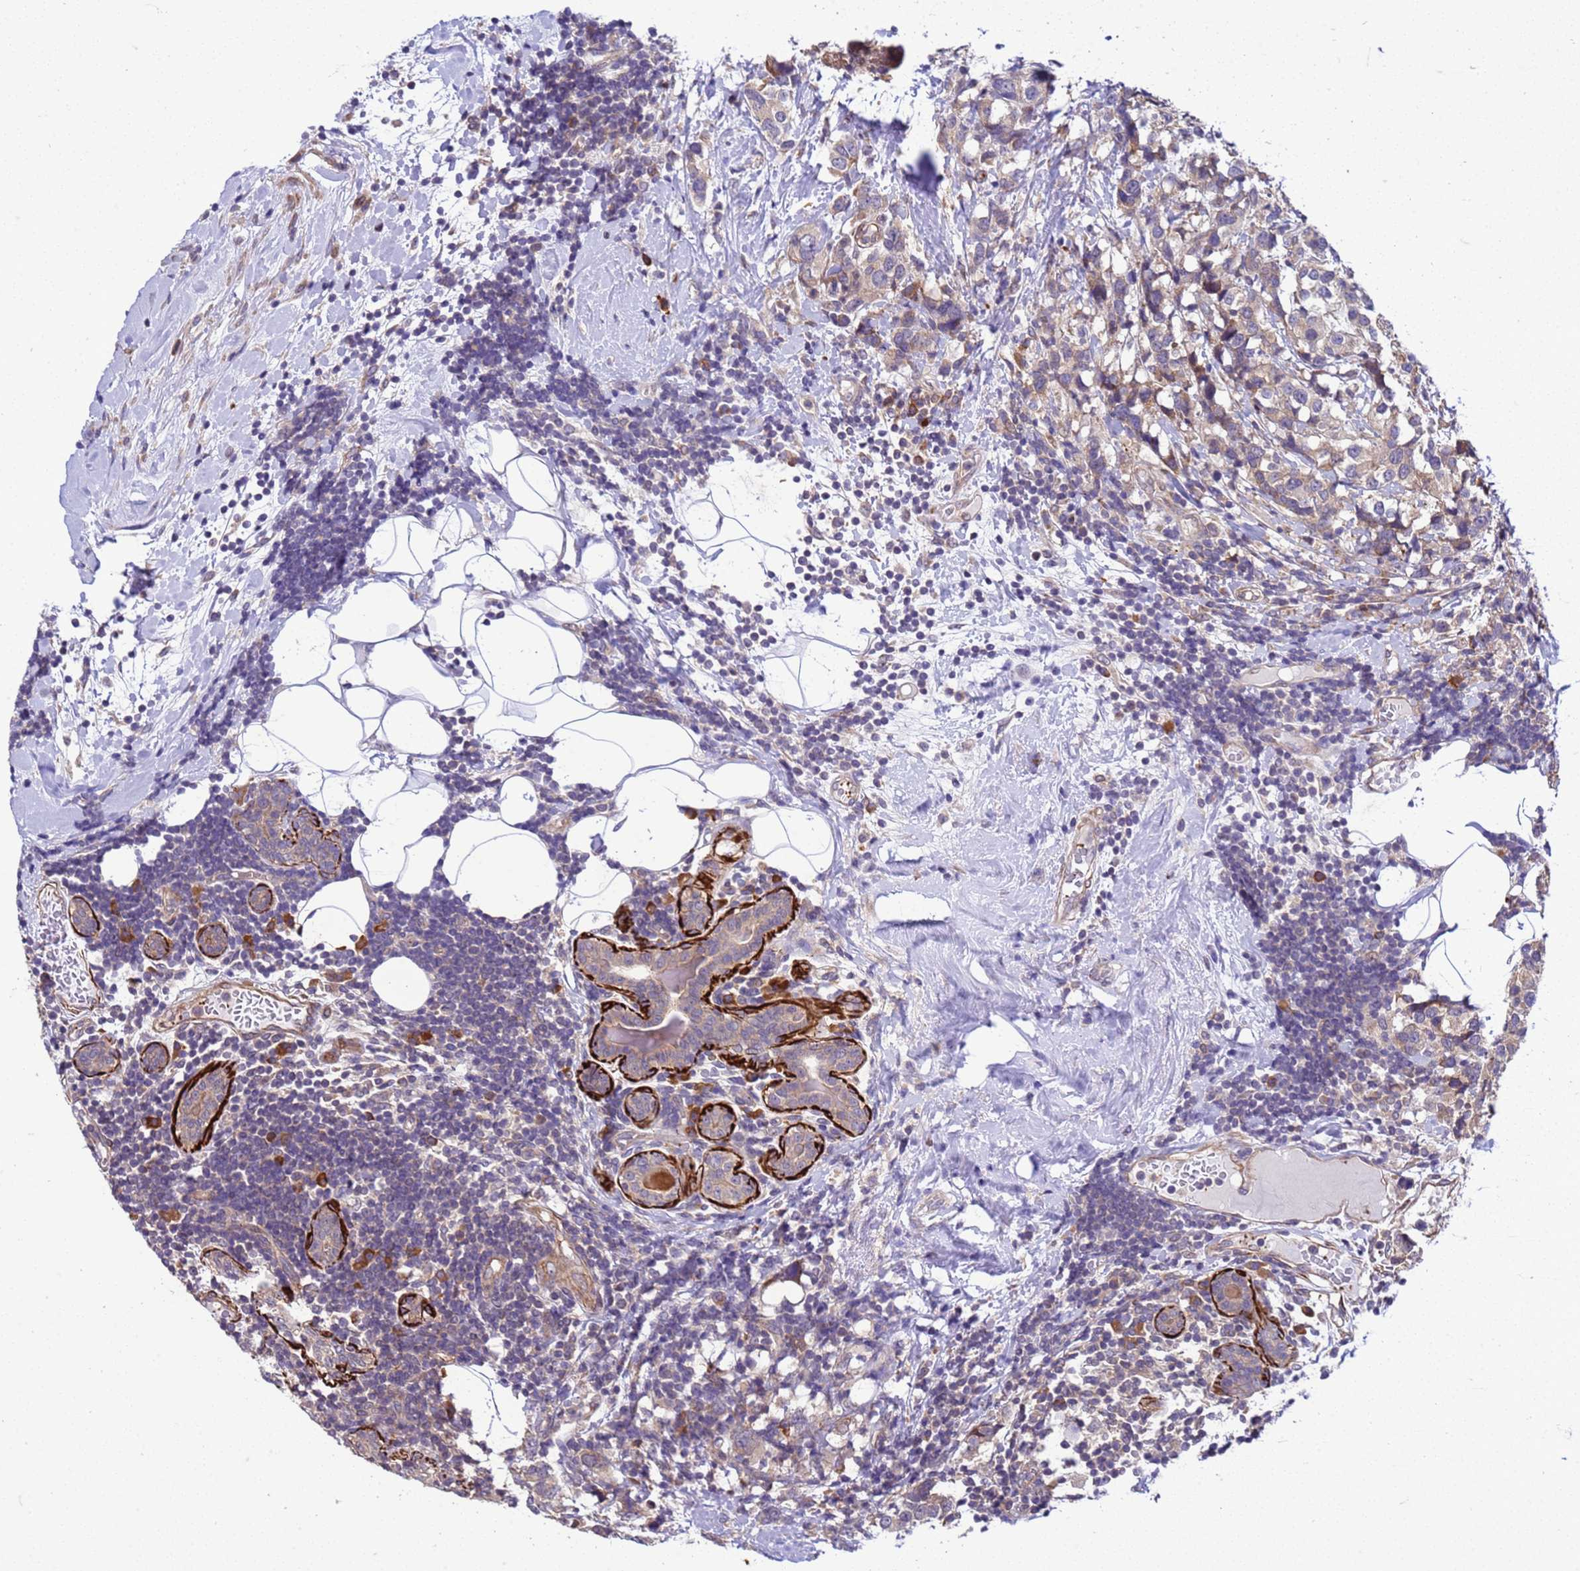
{"staining": {"intensity": "weak", "quantity": ">75%", "location": "cytoplasmic/membranous"}, "tissue": "breast cancer", "cell_type": "Tumor cells", "image_type": "cancer", "snomed": [{"axis": "morphology", "description": "Lobular carcinoma"}, {"axis": "topography", "description": "Breast"}], "caption": "A brown stain labels weak cytoplasmic/membranous expression of a protein in breast cancer (lobular carcinoma) tumor cells. Ihc stains the protein of interest in brown and the nuclei are stained blue.", "gene": "GEN1", "patient": {"sex": "female", "age": 59}}